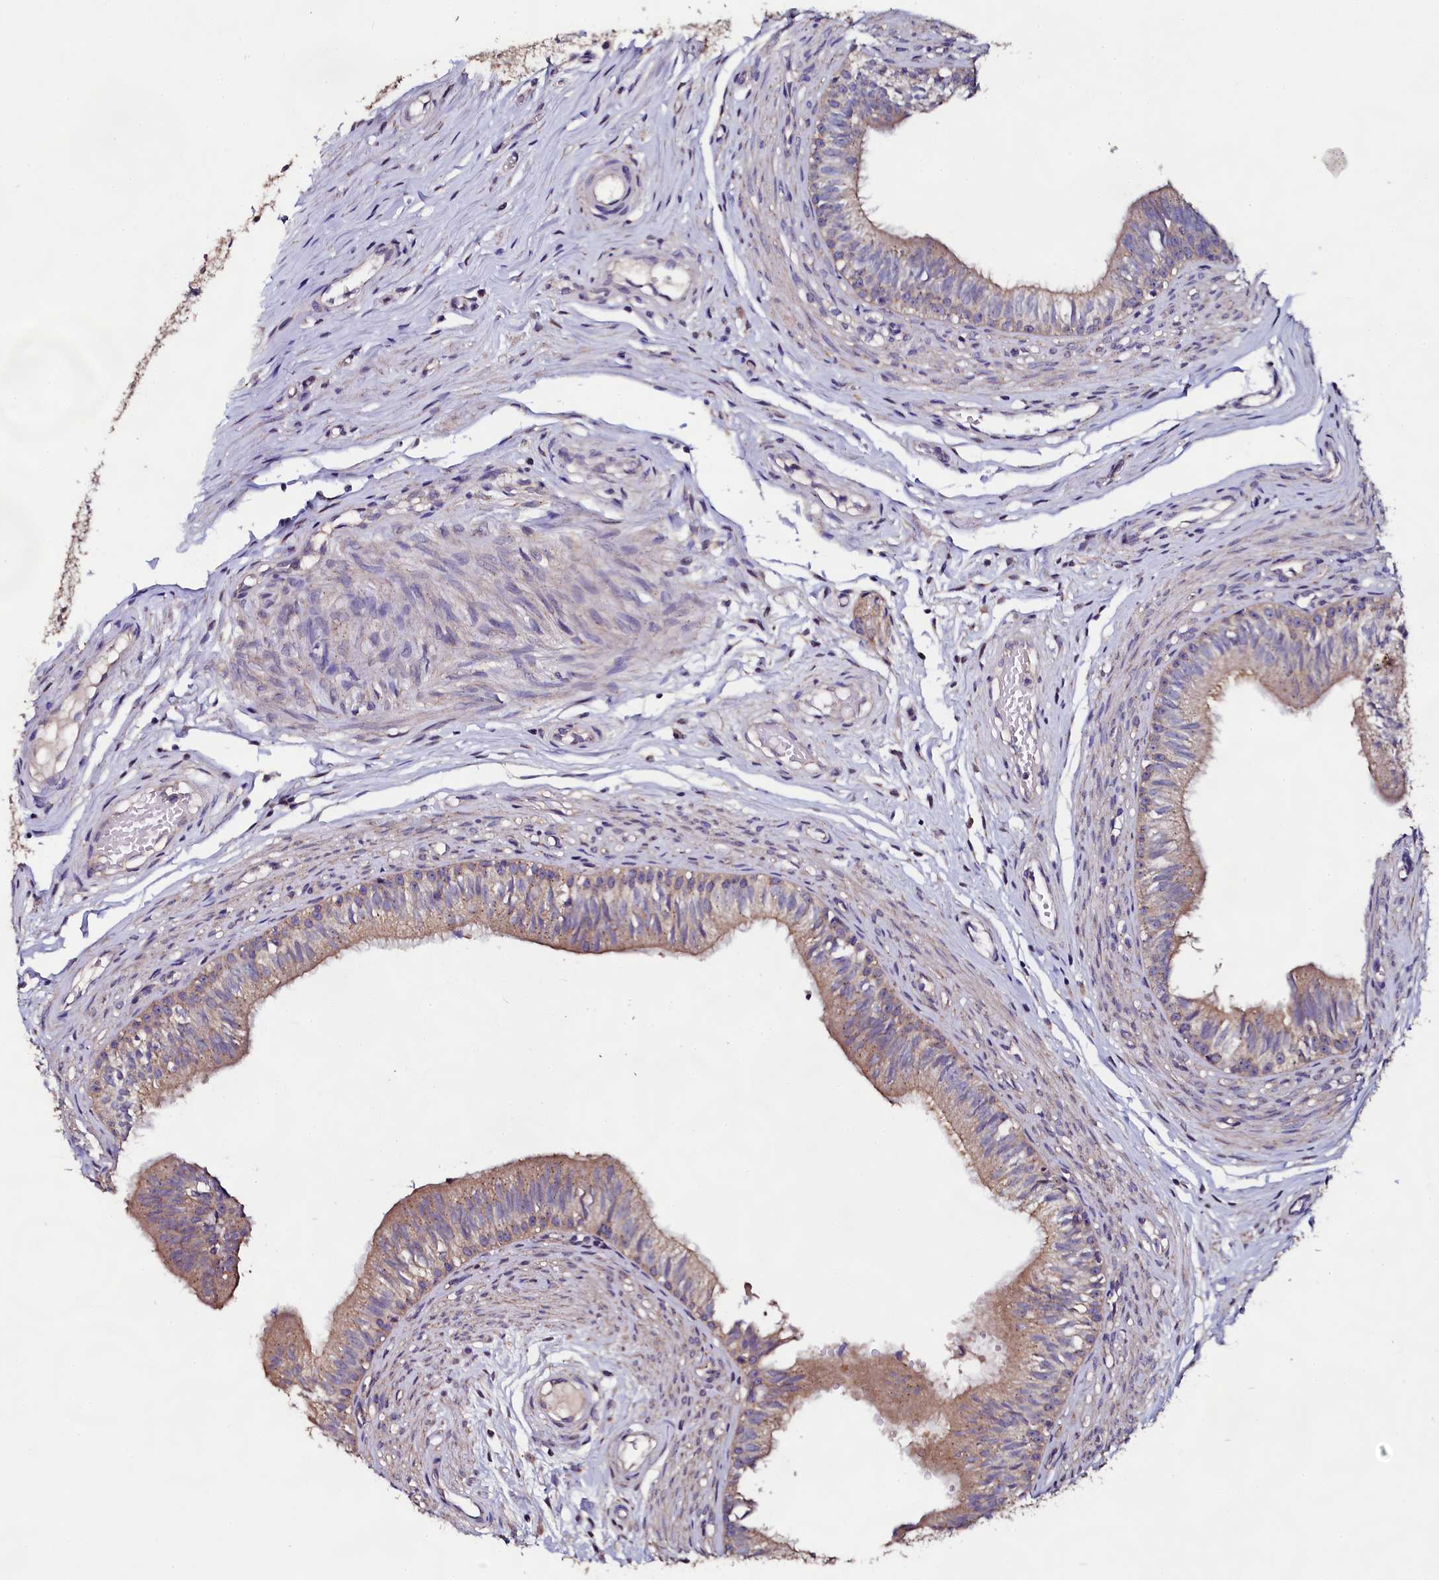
{"staining": {"intensity": "moderate", "quantity": ">75%", "location": "cytoplasmic/membranous"}, "tissue": "epididymis", "cell_type": "Glandular cells", "image_type": "normal", "snomed": [{"axis": "morphology", "description": "Normal tissue, NOS"}, {"axis": "topography", "description": "Epididymis, spermatic cord, NOS"}], "caption": "The immunohistochemical stain labels moderate cytoplasmic/membranous positivity in glandular cells of normal epididymis. The protein is shown in brown color, while the nuclei are stained blue.", "gene": "USPL1", "patient": {"sex": "male", "age": 22}}